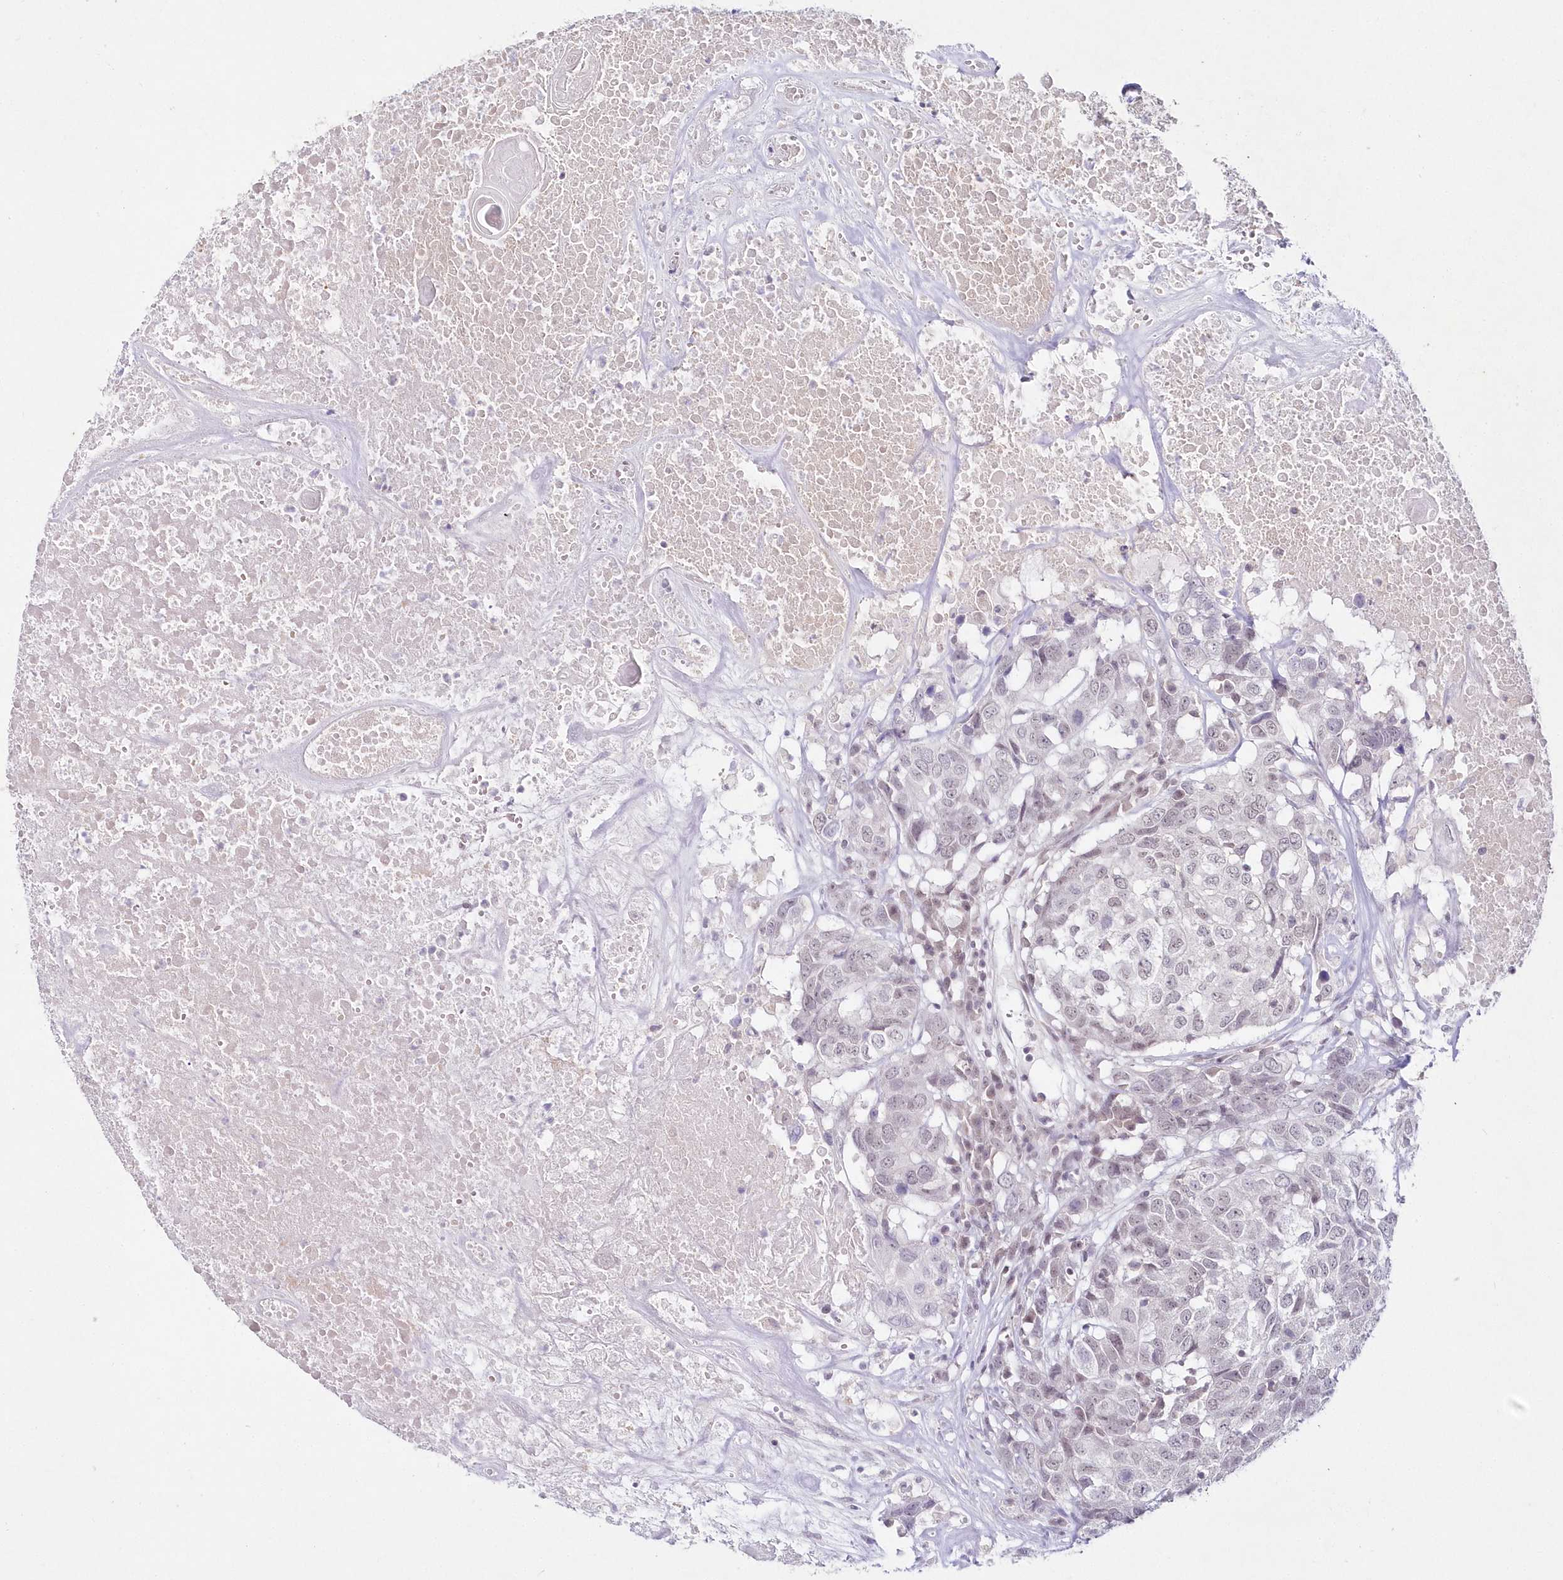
{"staining": {"intensity": "weak", "quantity": "25%-75%", "location": "nuclear"}, "tissue": "head and neck cancer", "cell_type": "Tumor cells", "image_type": "cancer", "snomed": [{"axis": "morphology", "description": "Squamous cell carcinoma, NOS"}, {"axis": "topography", "description": "Head-Neck"}], "caption": "Immunohistochemistry (IHC) micrograph of neoplastic tissue: human squamous cell carcinoma (head and neck) stained using immunohistochemistry (IHC) exhibits low levels of weak protein expression localized specifically in the nuclear of tumor cells, appearing as a nuclear brown color.", "gene": "HYCC2", "patient": {"sex": "male", "age": 66}}